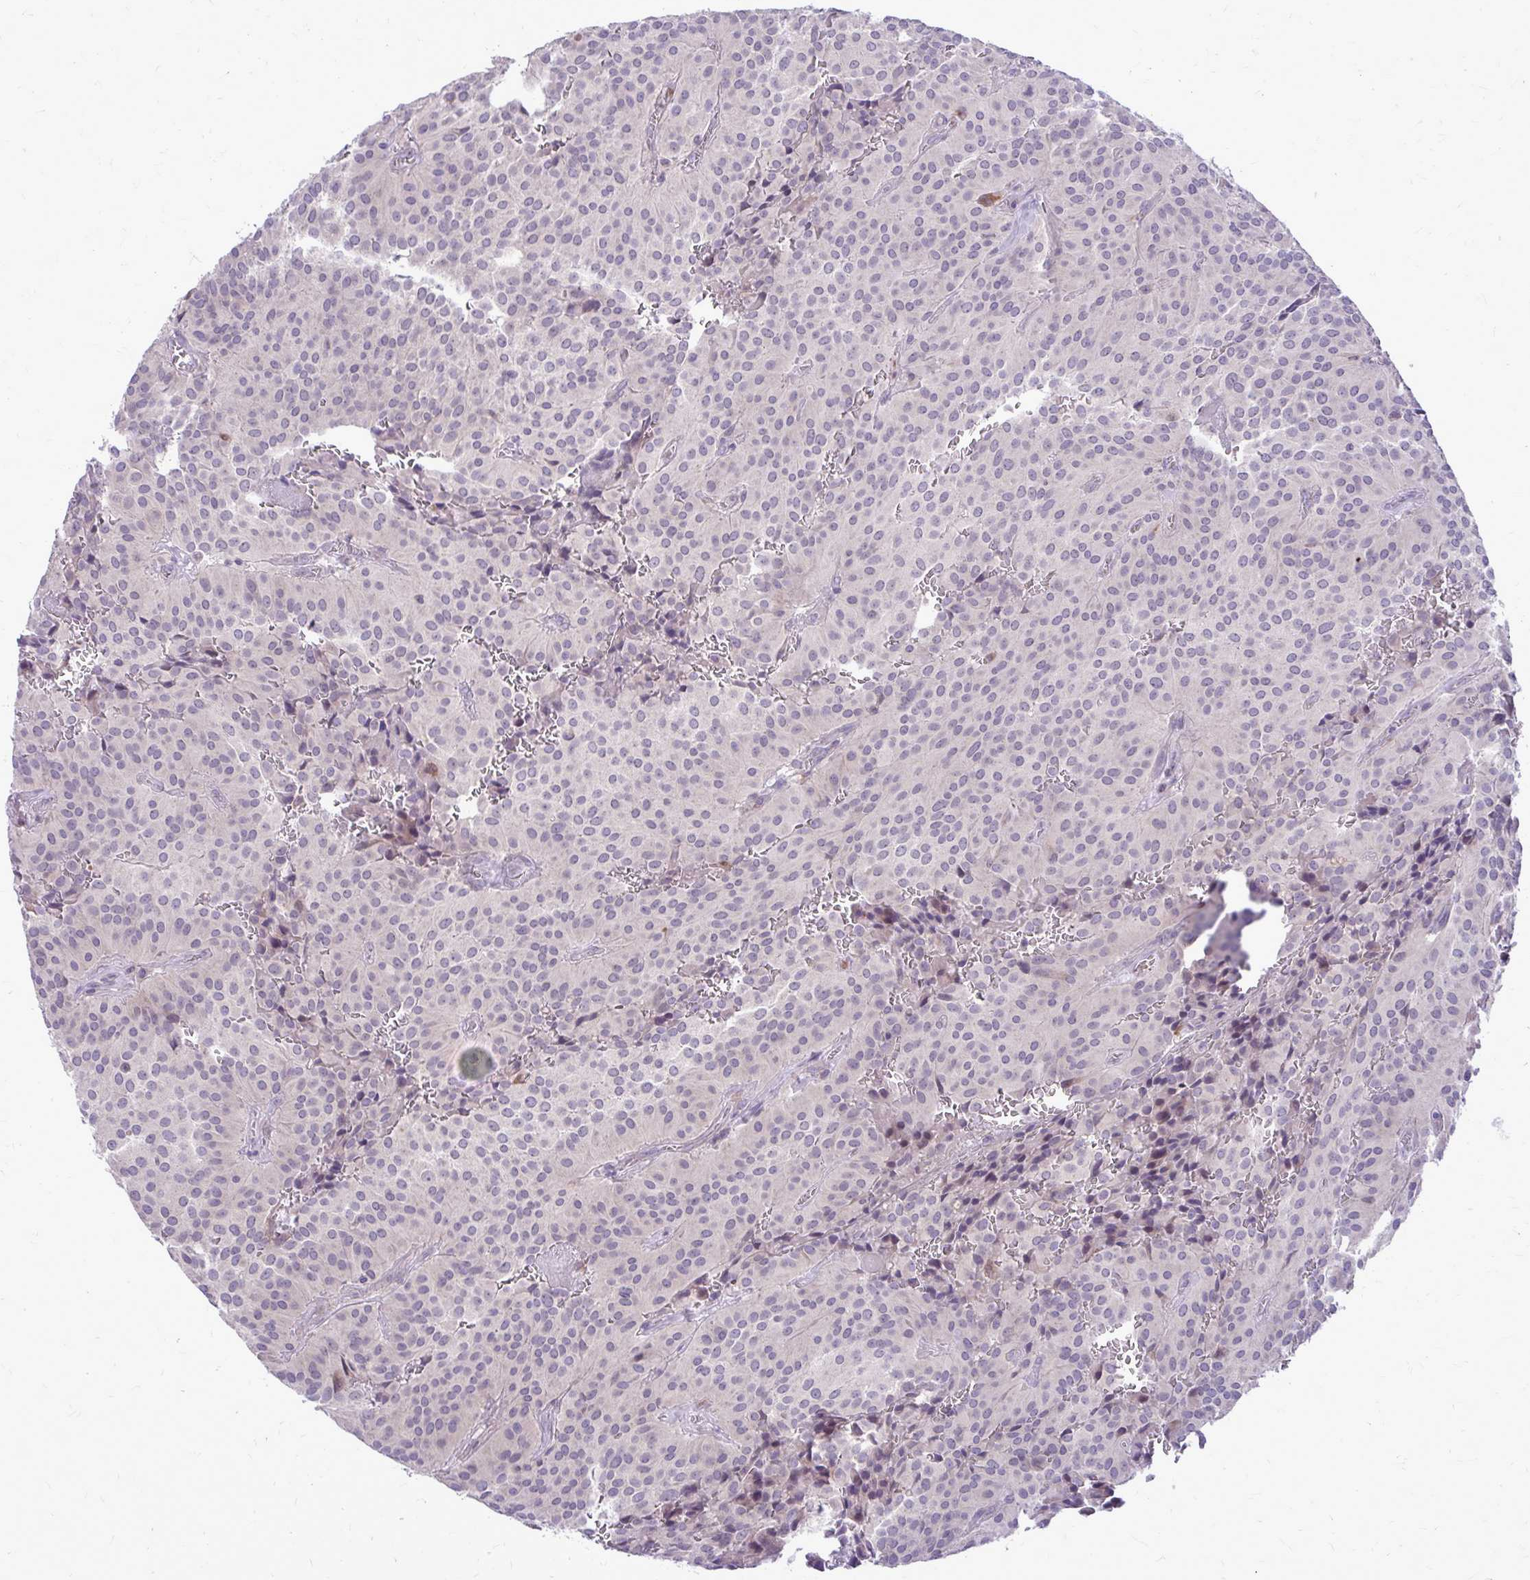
{"staining": {"intensity": "negative", "quantity": "none", "location": "none"}, "tissue": "glioma", "cell_type": "Tumor cells", "image_type": "cancer", "snomed": [{"axis": "morphology", "description": "Glioma, malignant, Low grade"}, {"axis": "topography", "description": "Brain"}], "caption": "A high-resolution micrograph shows immunohistochemistry staining of malignant glioma (low-grade), which shows no significant expression in tumor cells.", "gene": "DPY19L1", "patient": {"sex": "male", "age": 42}}